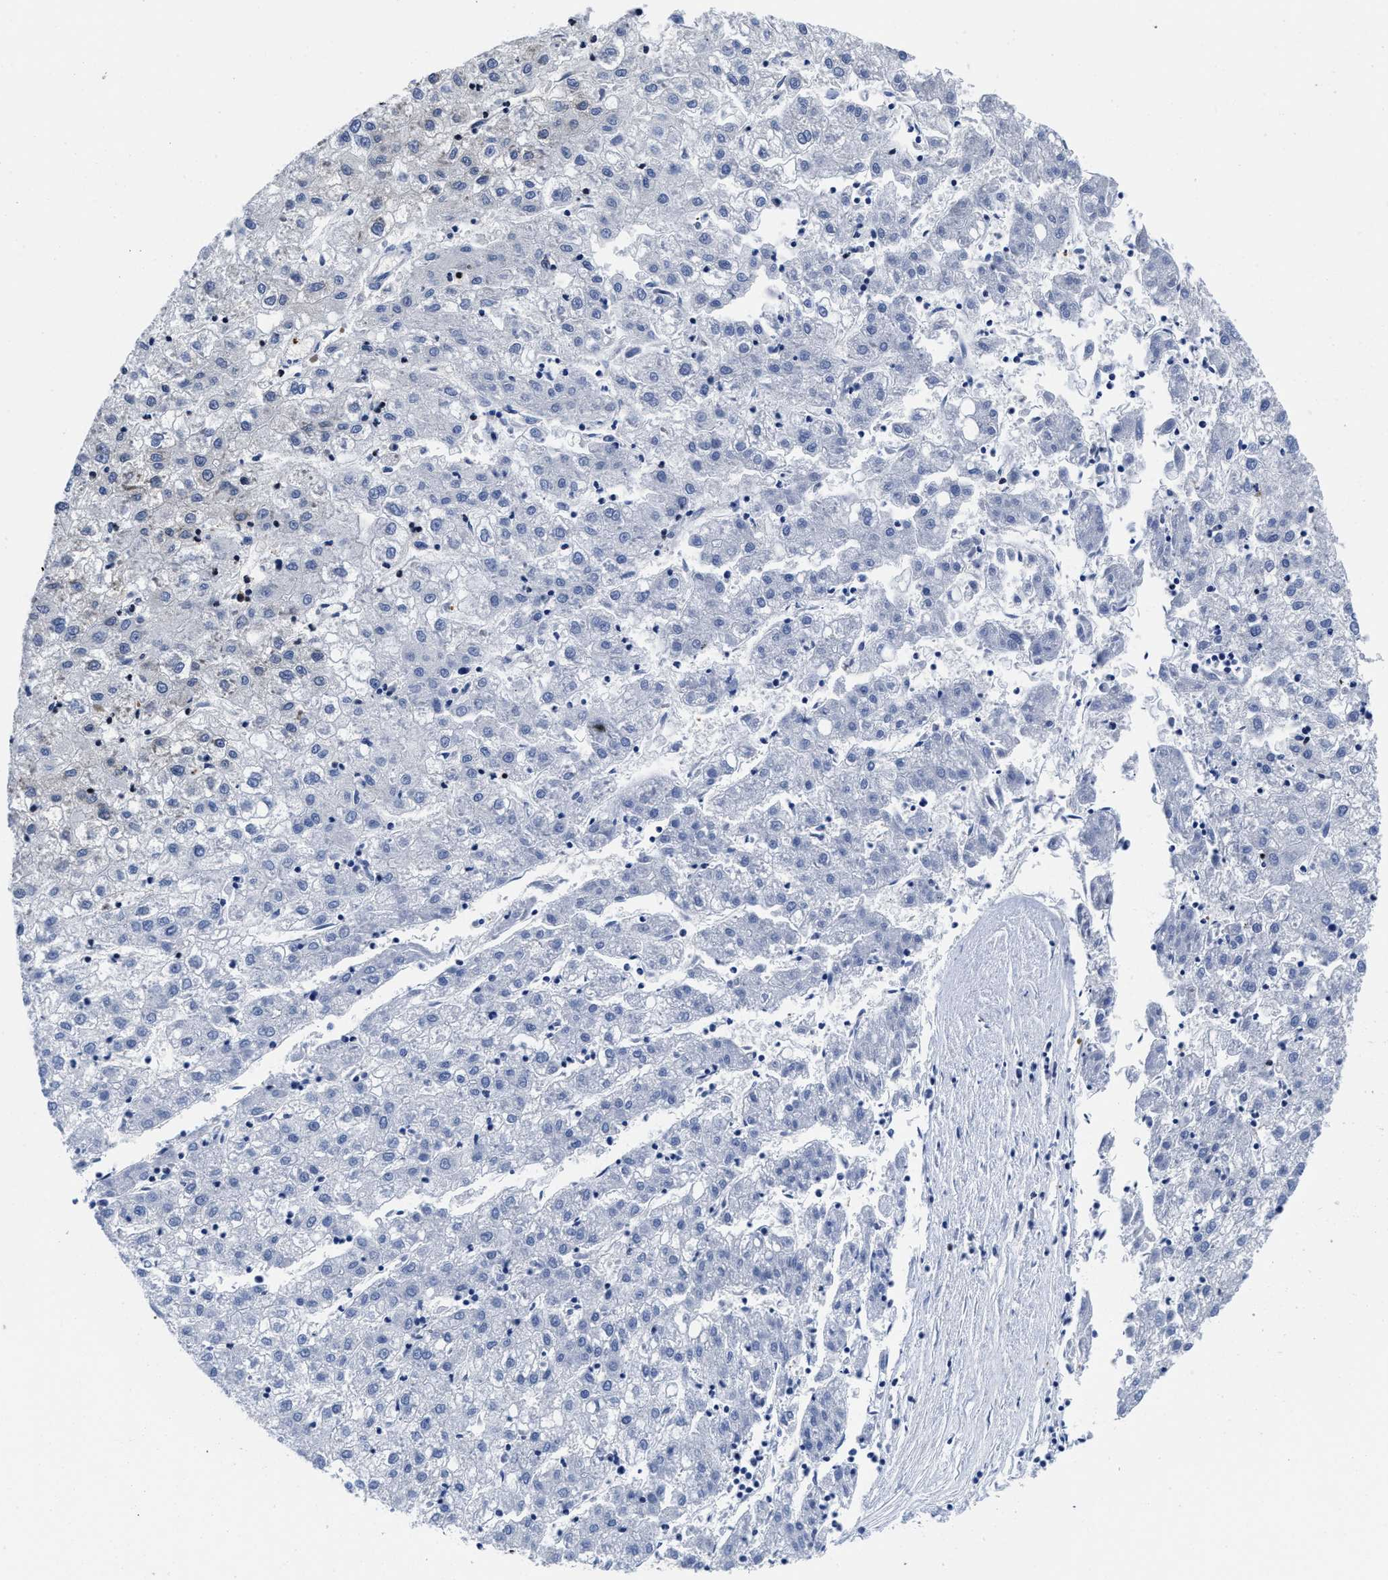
{"staining": {"intensity": "negative", "quantity": "none", "location": "none"}, "tissue": "liver cancer", "cell_type": "Tumor cells", "image_type": "cancer", "snomed": [{"axis": "morphology", "description": "Carcinoma, Hepatocellular, NOS"}, {"axis": "topography", "description": "Liver"}], "caption": "Liver cancer (hepatocellular carcinoma) was stained to show a protein in brown. There is no significant expression in tumor cells.", "gene": "YARS1", "patient": {"sex": "male", "age": 72}}